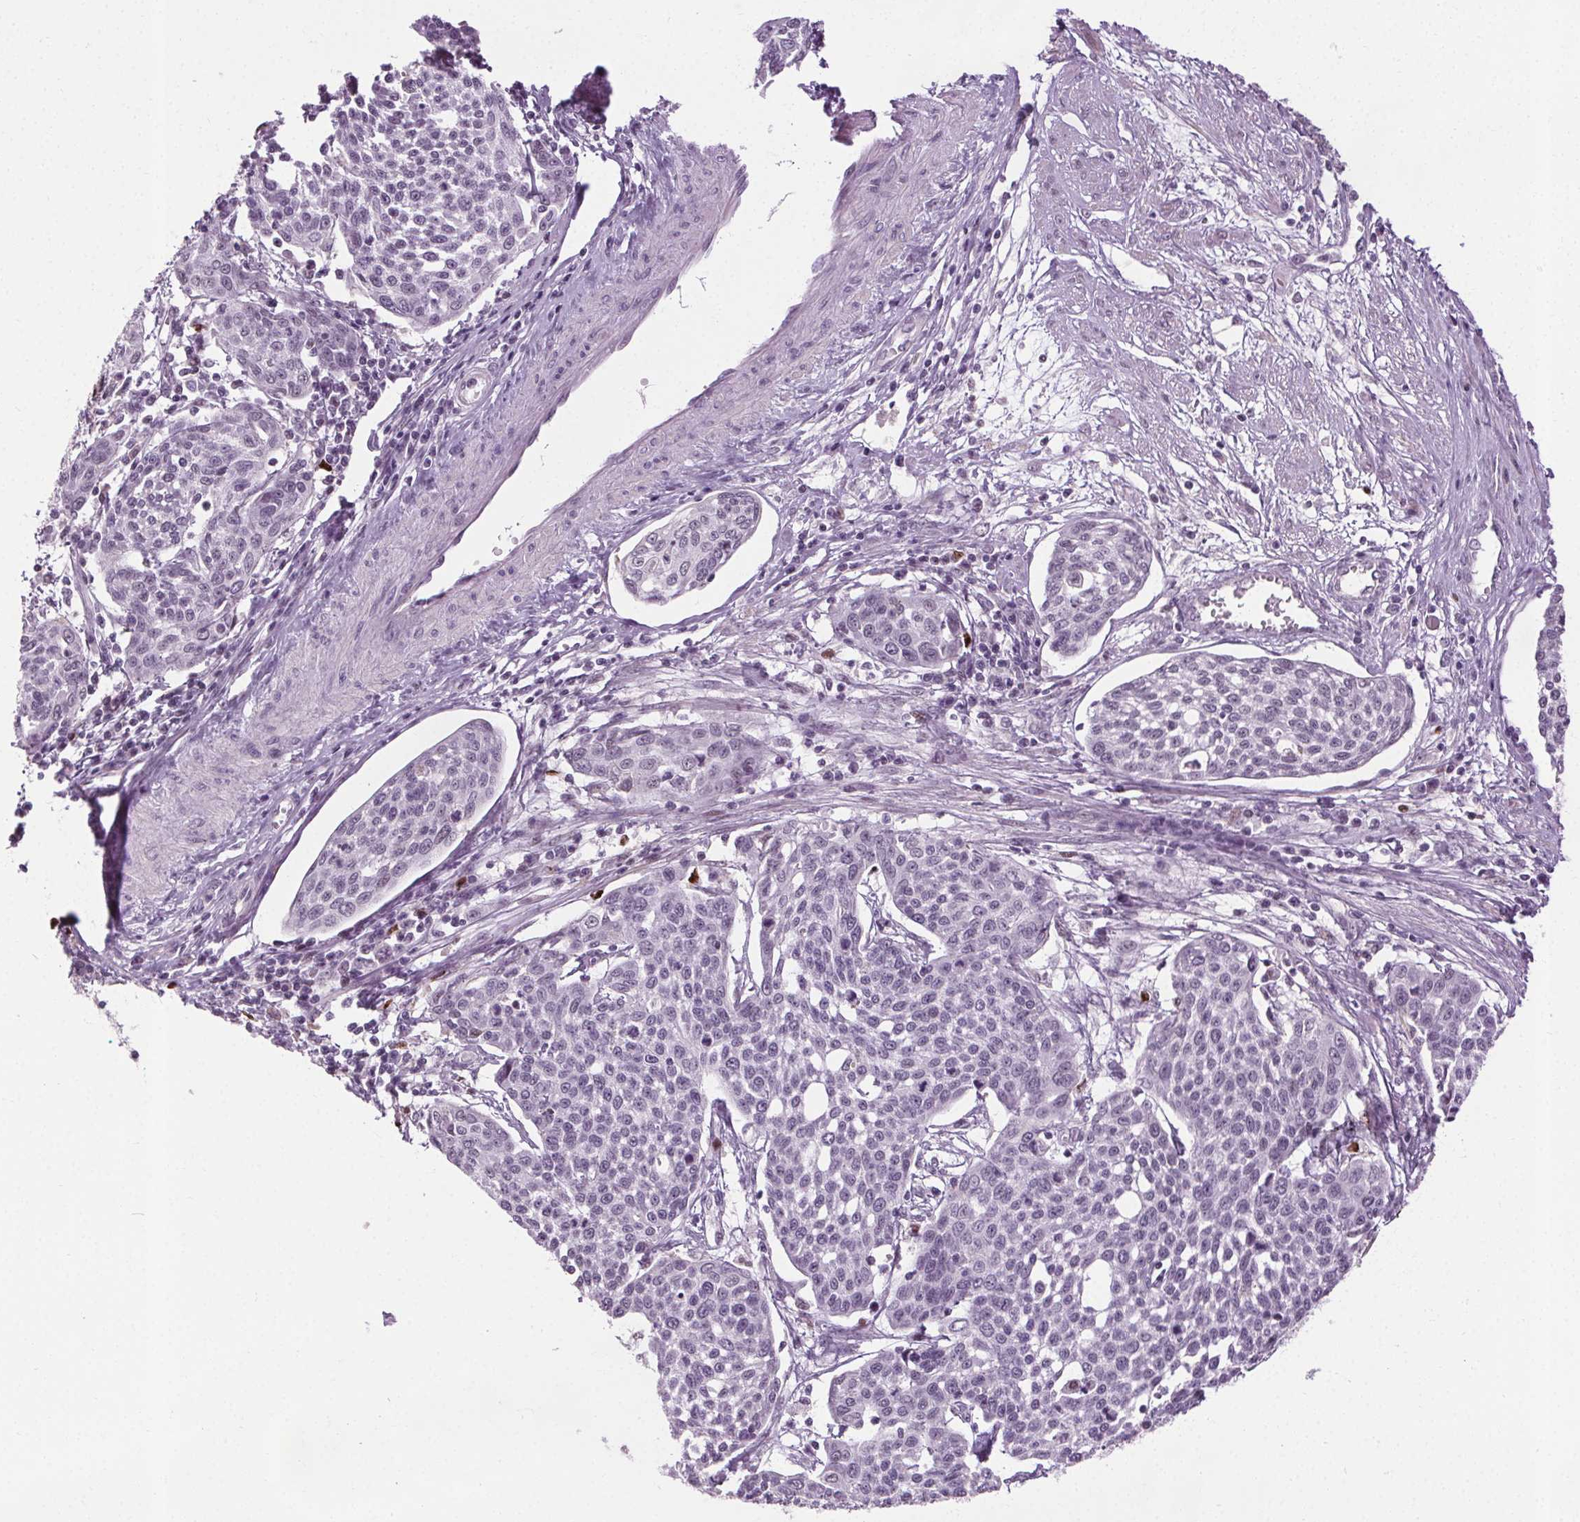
{"staining": {"intensity": "negative", "quantity": "none", "location": "none"}, "tissue": "cervical cancer", "cell_type": "Tumor cells", "image_type": "cancer", "snomed": [{"axis": "morphology", "description": "Squamous cell carcinoma, NOS"}, {"axis": "topography", "description": "Cervix"}], "caption": "An image of human cervical squamous cell carcinoma is negative for staining in tumor cells.", "gene": "CEBPA", "patient": {"sex": "female", "age": 34}}